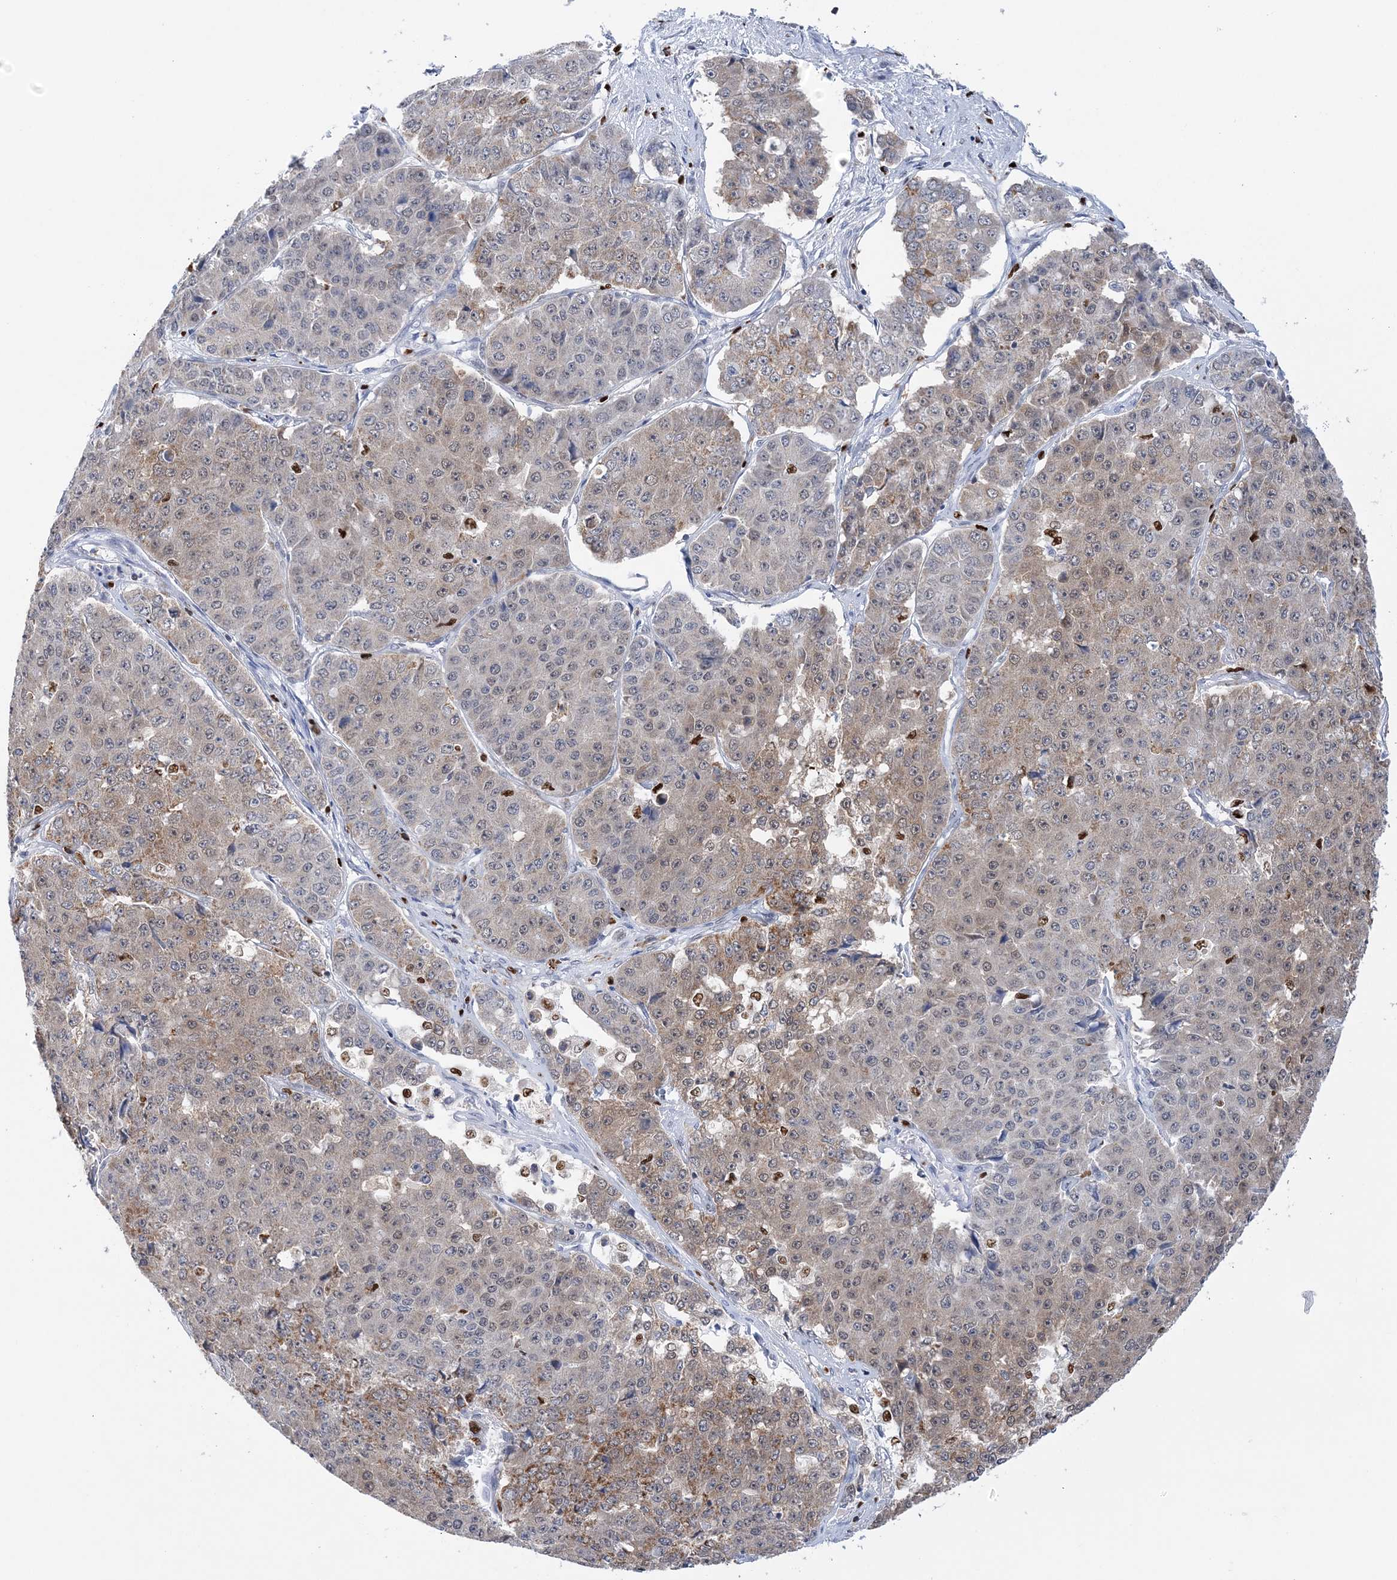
{"staining": {"intensity": "weak", "quantity": "25%-75%", "location": "cytoplasmic/membranous"}, "tissue": "pancreatic cancer", "cell_type": "Tumor cells", "image_type": "cancer", "snomed": [{"axis": "morphology", "description": "Adenocarcinoma, NOS"}, {"axis": "topography", "description": "Pancreas"}], "caption": "Tumor cells demonstrate low levels of weak cytoplasmic/membranous expression in approximately 25%-75% of cells in human adenocarcinoma (pancreatic). (IHC, brightfield microscopy, high magnification).", "gene": "NIT2", "patient": {"sex": "male", "age": 50}}